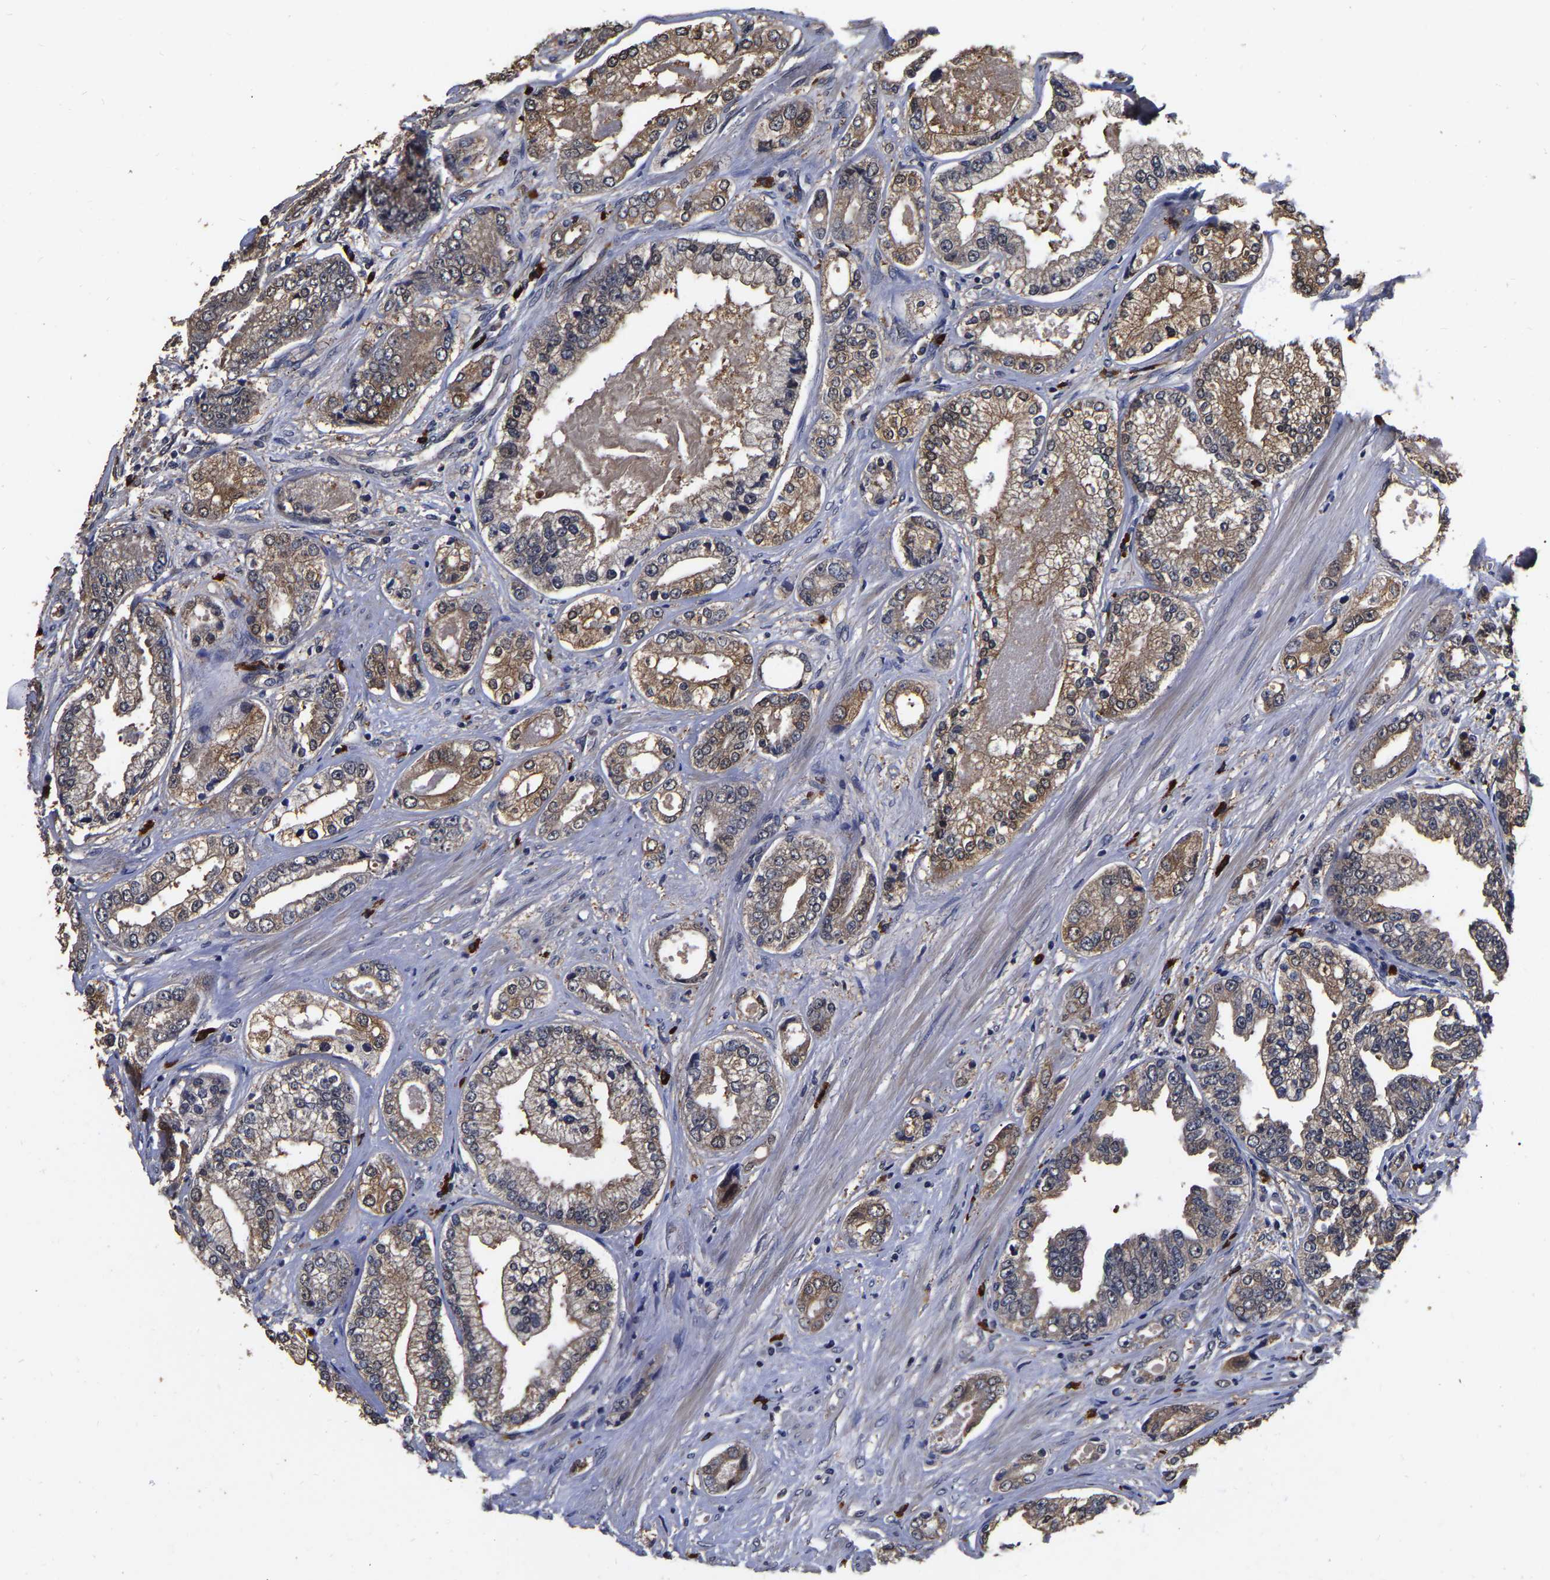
{"staining": {"intensity": "moderate", "quantity": ">75%", "location": "cytoplasmic/membranous"}, "tissue": "prostate cancer", "cell_type": "Tumor cells", "image_type": "cancer", "snomed": [{"axis": "morphology", "description": "Adenocarcinoma, High grade"}, {"axis": "topography", "description": "Prostate"}], "caption": "Immunohistochemical staining of prostate cancer (high-grade adenocarcinoma) demonstrates moderate cytoplasmic/membranous protein positivity in about >75% of tumor cells.", "gene": "STK32C", "patient": {"sex": "male", "age": 61}}